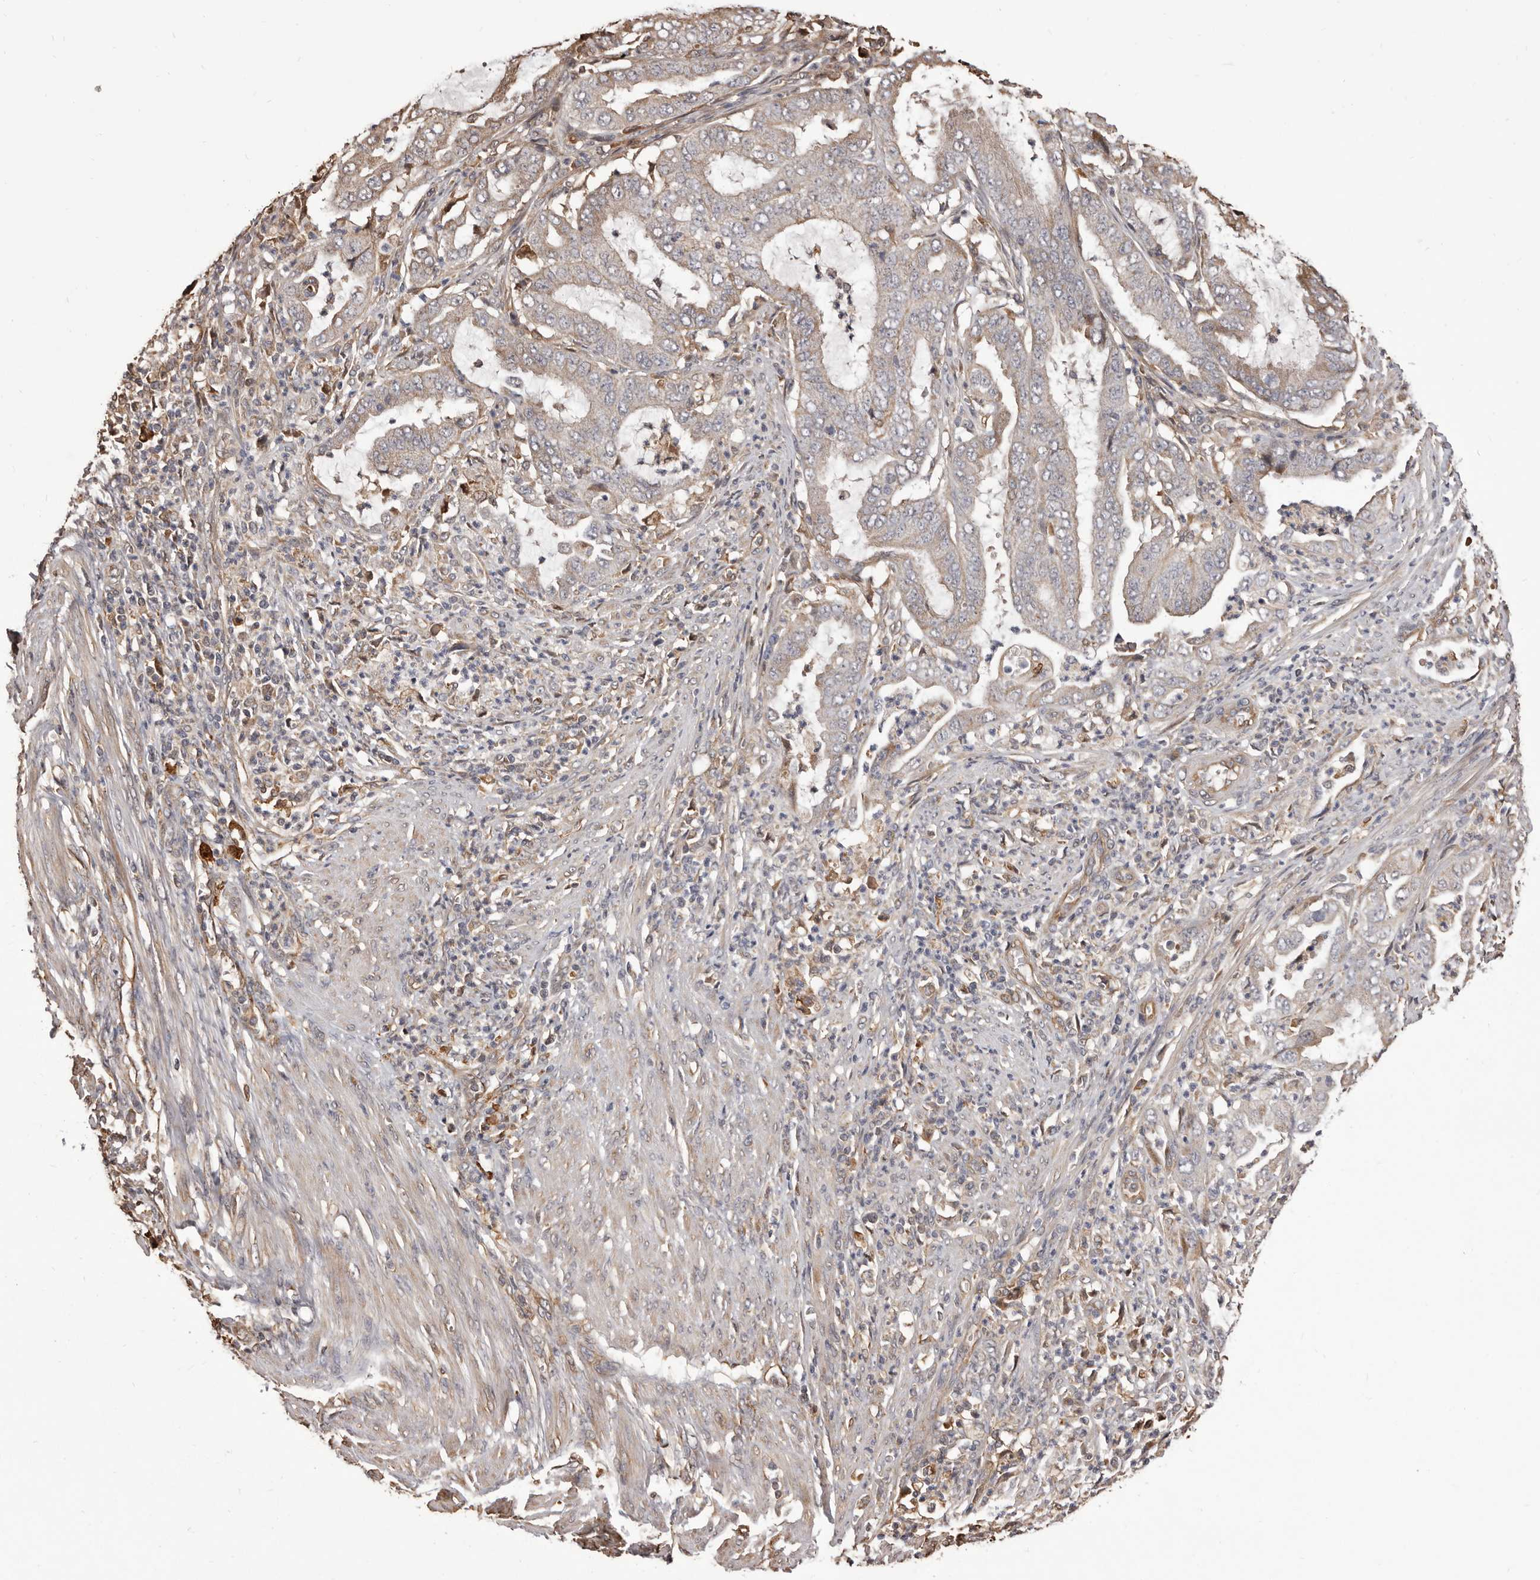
{"staining": {"intensity": "weak", "quantity": "<25%", "location": "cytoplasmic/membranous"}, "tissue": "endometrial cancer", "cell_type": "Tumor cells", "image_type": "cancer", "snomed": [{"axis": "morphology", "description": "Adenocarcinoma, NOS"}, {"axis": "topography", "description": "Endometrium"}], "caption": "Tumor cells show no significant expression in adenocarcinoma (endometrial).", "gene": "ALPK1", "patient": {"sex": "female", "age": 51}}